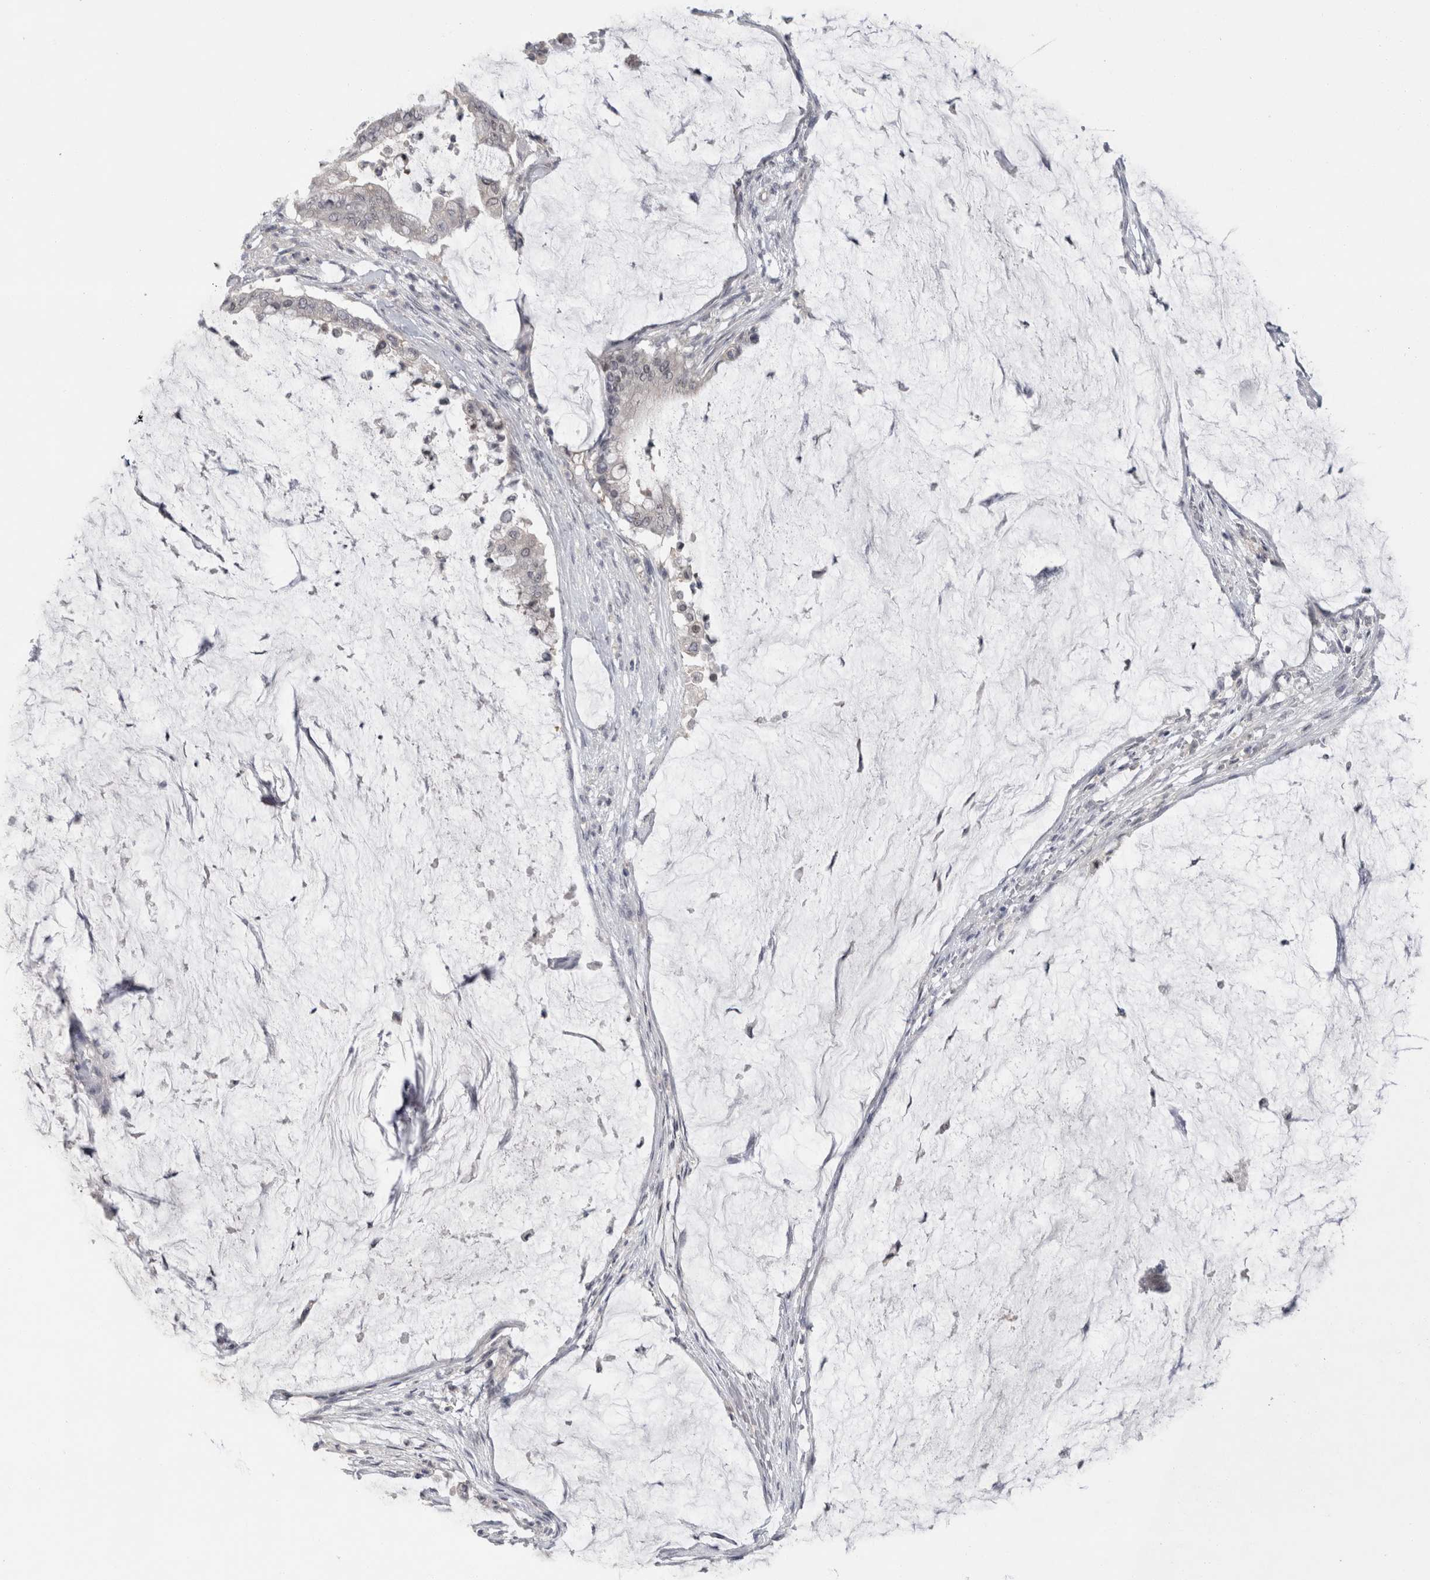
{"staining": {"intensity": "negative", "quantity": "none", "location": "none"}, "tissue": "pancreatic cancer", "cell_type": "Tumor cells", "image_type": "cancer", "snomed": [{"axis": "morphology", "description": "Adenocarcinoma, NOS"}, {"axis": "topography", "description": "Pancreas"}], "caption": "Immunohistochemistry photomicrograph of neoplastic tissue: adenocarcinoma (pancreatic) stained with DAB (3,3'-diaminobenzidine) demonstrates no significant protein staining in tumor cells. (DAB (3,3'-diaminobenzidine) immunohistochemistry, high magnification).", "gene": "RBM28", "patient": {"sex": "male", "age": 41}}